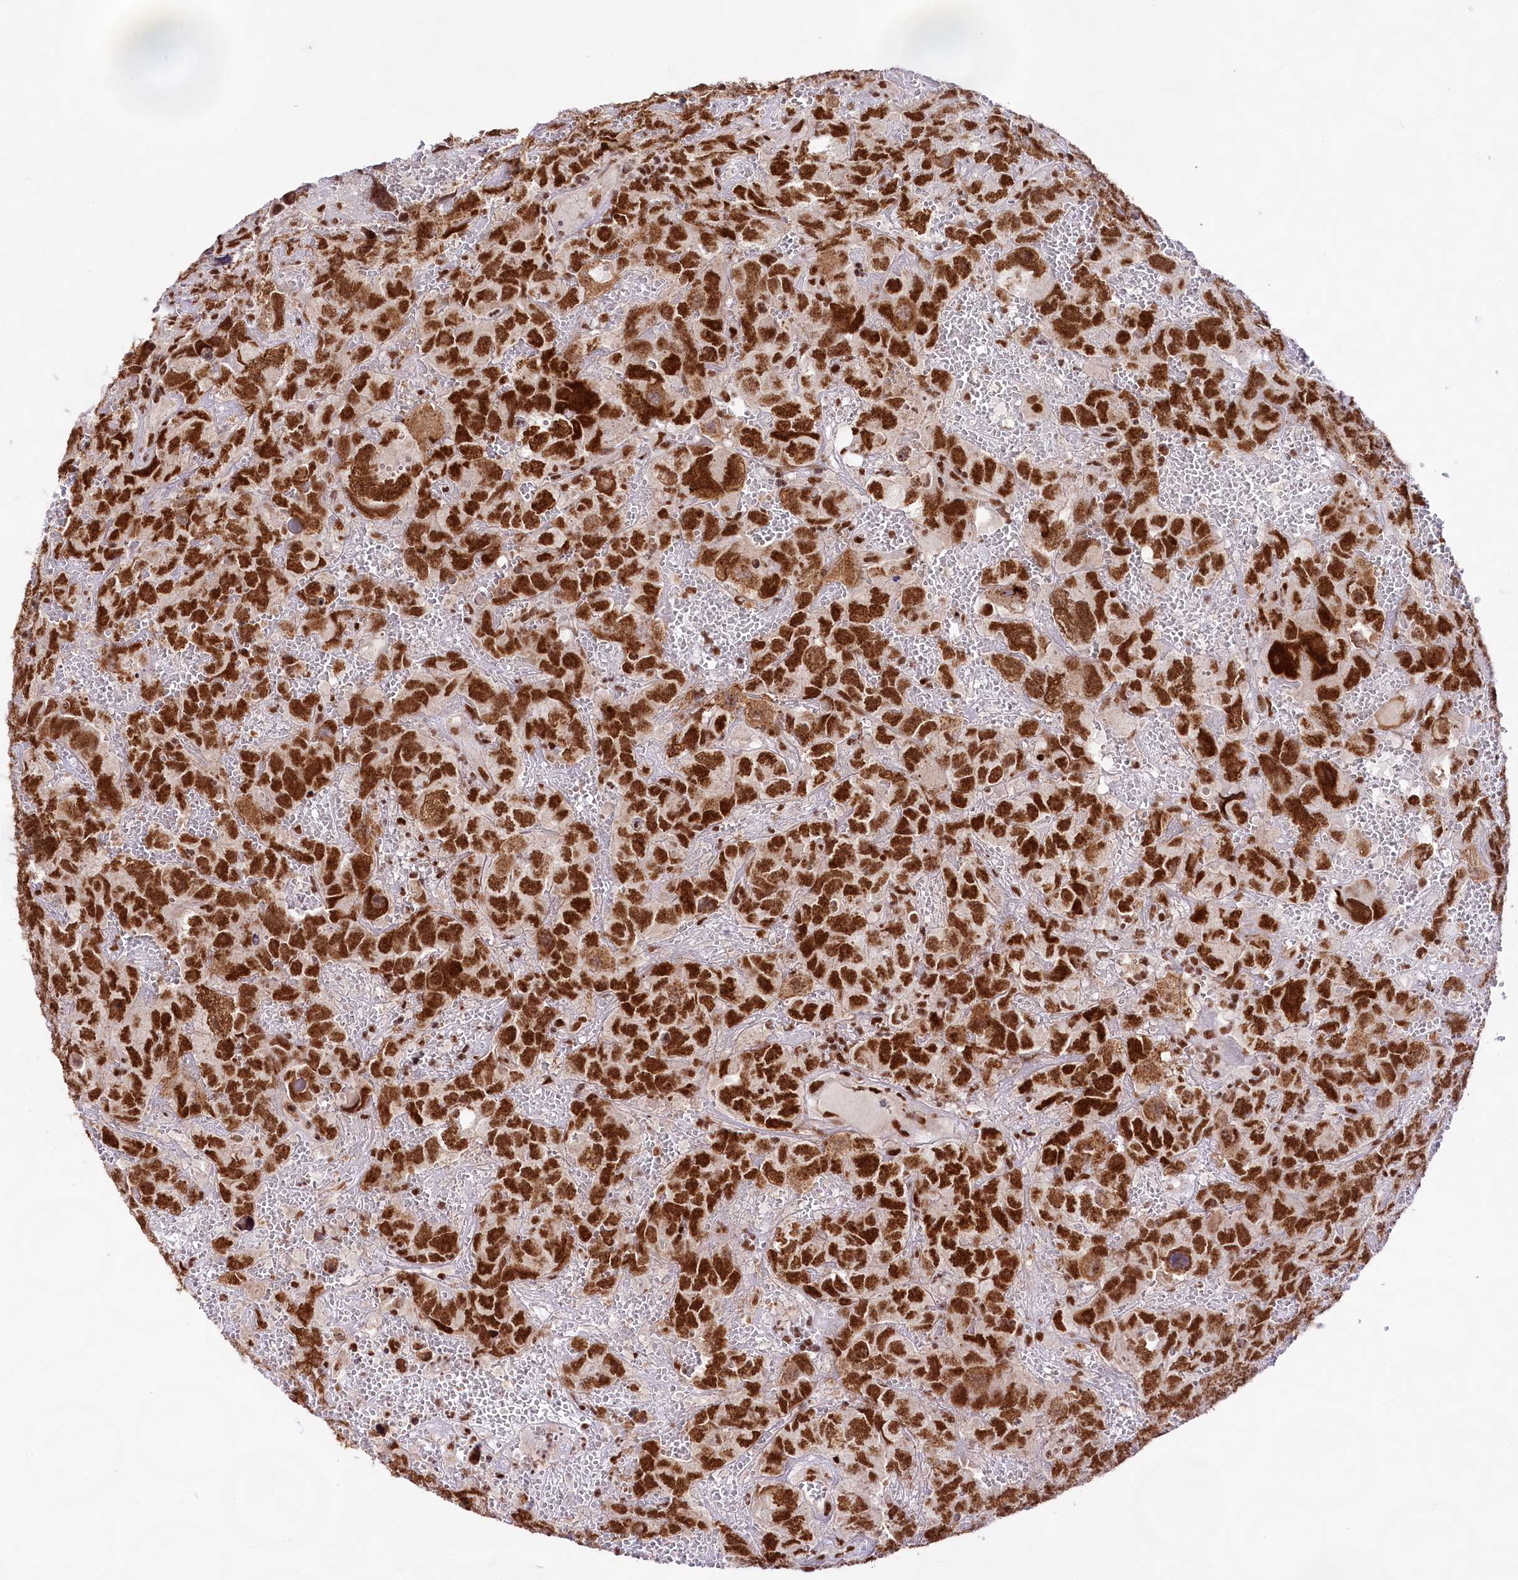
{"staining": {"intensity": "strong", "quantity": ">75%", "location": "nuclear"}, "tissue": "testis cancer", "cell_type": "Tumor cells", "image_type": "cancer", "snomed": [{"axis": "morphology", "description": "Carcinoma, Embryonal, NOS"}, {"axis": "topography", "description": "Testis"}], "caption": "Human testis cancer stained with a protein marker demonstrates strong staining in tumor cells.", "gene": "HIRA", "patient": {"sex": "male", "age": 45}}